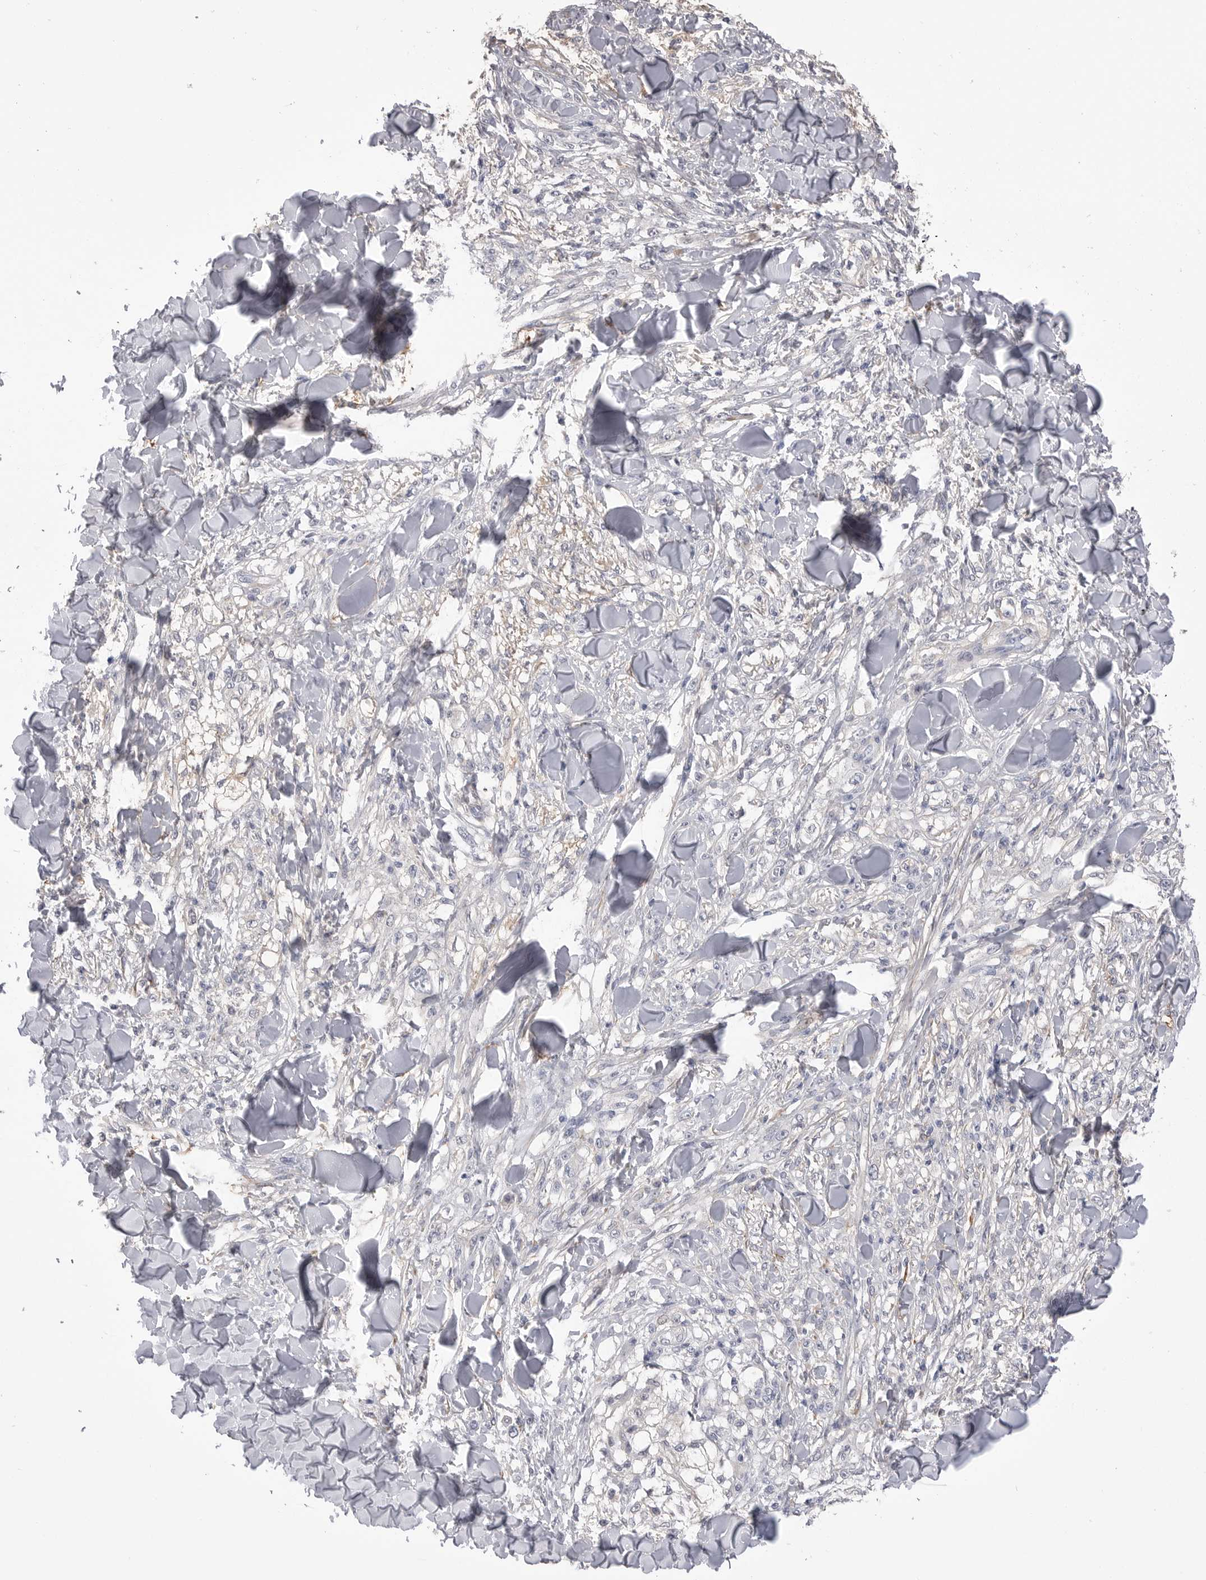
{"staining": {"intensity": "negative", "quantity": "none", "location": "none"}, "tissue": "melanoma", "cell_type": "Tumor cells", "image_type": "cancer", "snomed": [{"axis": "morphology", "description": "Malignant melanoma, NOS"}, {"axis": "topography", "description": "Skin of head"}], "caption": "This is a micrograph of IHC staining of malignant melanoma, which shows no positivity in tumor cells.", "gene": "AKAP12", "patient": {"sex": "male", "age": 83}}